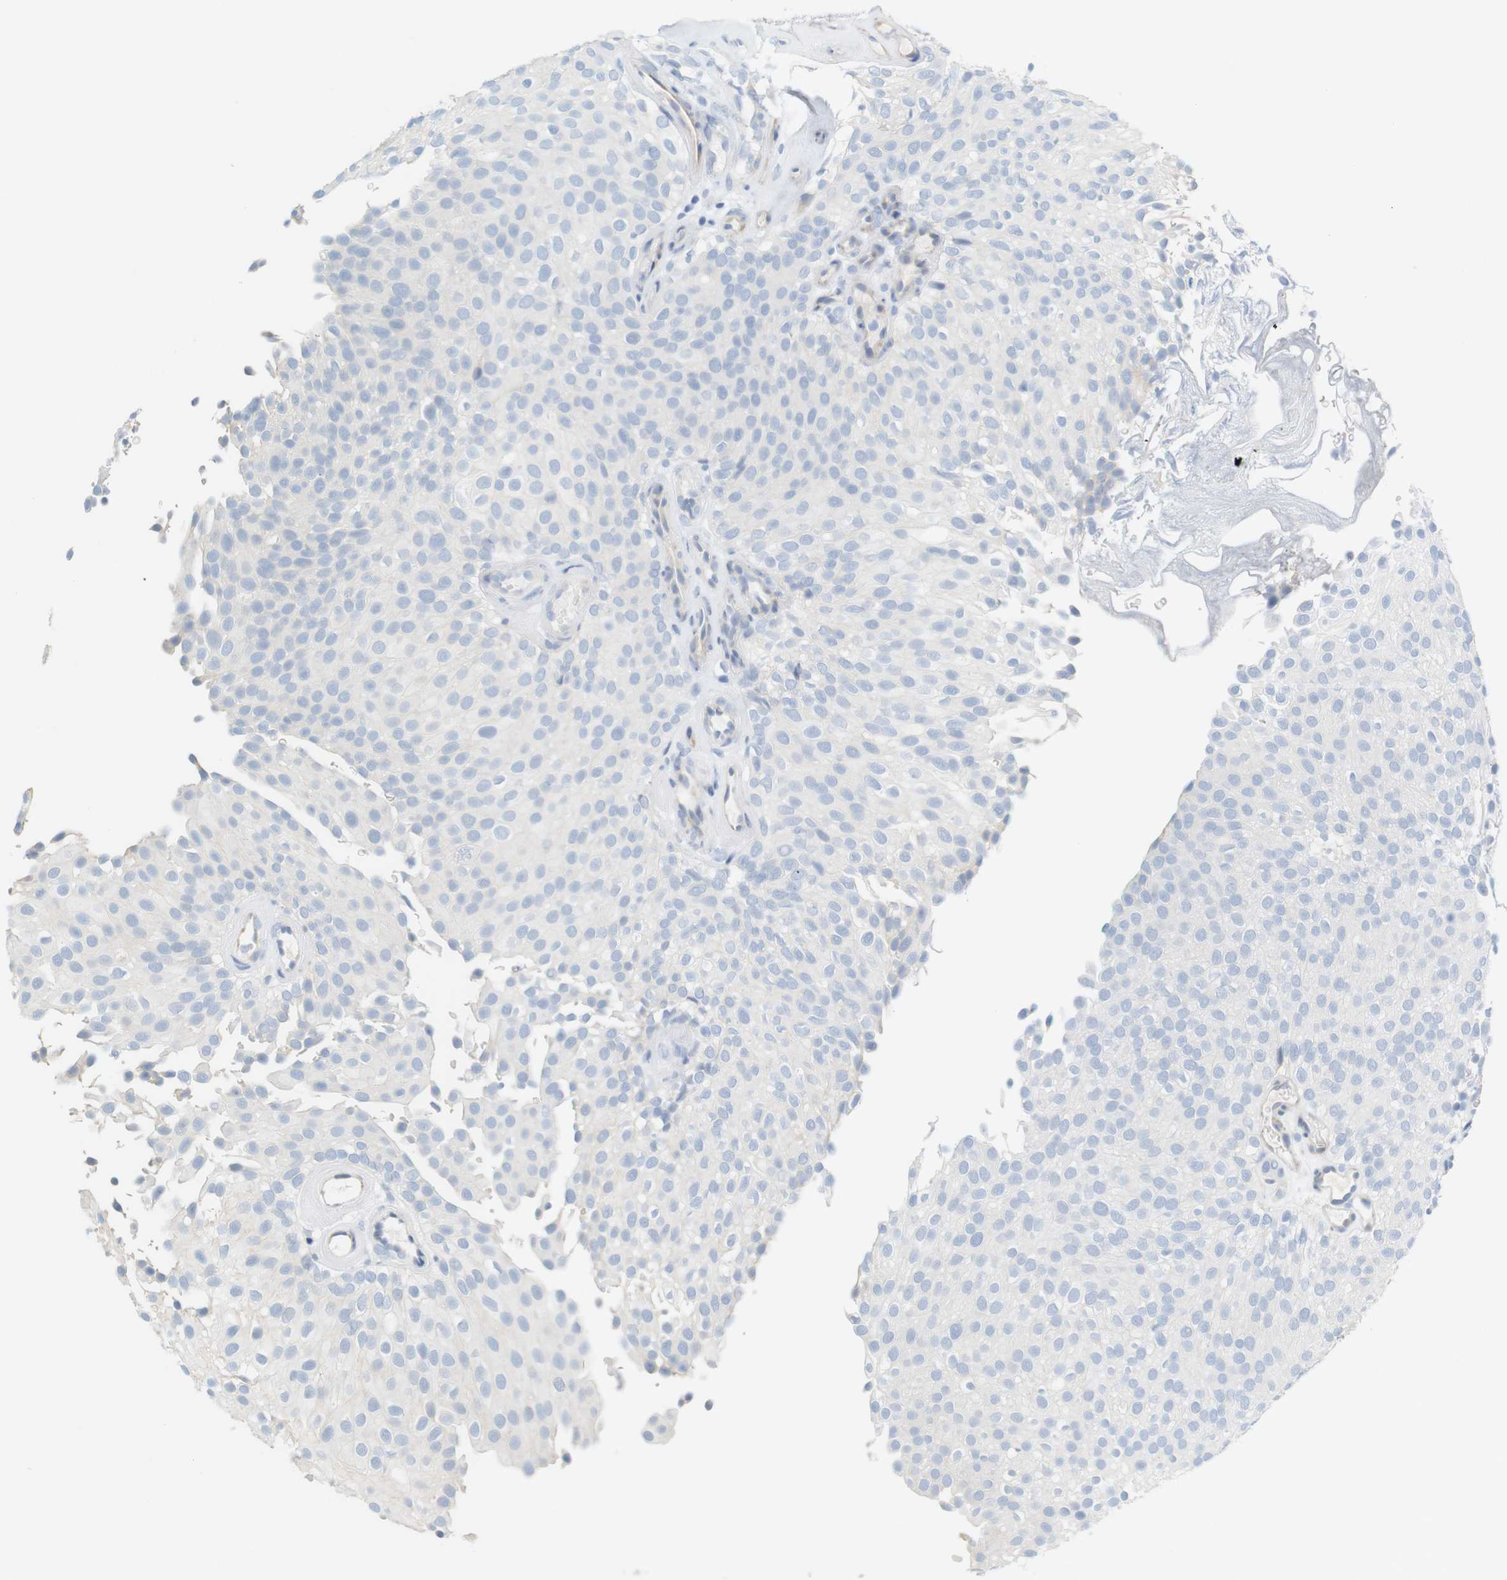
{"staining": {"intensity": "negative", "quantity": "none", "location": "none"}, "tissue": "urothelial cancer", "cell_type": "Tumor cells", "image_type": "cancer", "snomed": [{"axis": "morphology", "description": "Urothelial carcinoma, Low grade"}, {"axis": "topography", "description": "Urinary bladder"}], "caption": "An immunohistochemistry photomicrograph of urothelial carcinoma (low-grade) is shown. There is no staining in tumor cells of urothelial carcinoma (low-grade). Nuclei are stained in blue.", "gene": "RGS9", "patient": {"sex": "male", "age": 78}}